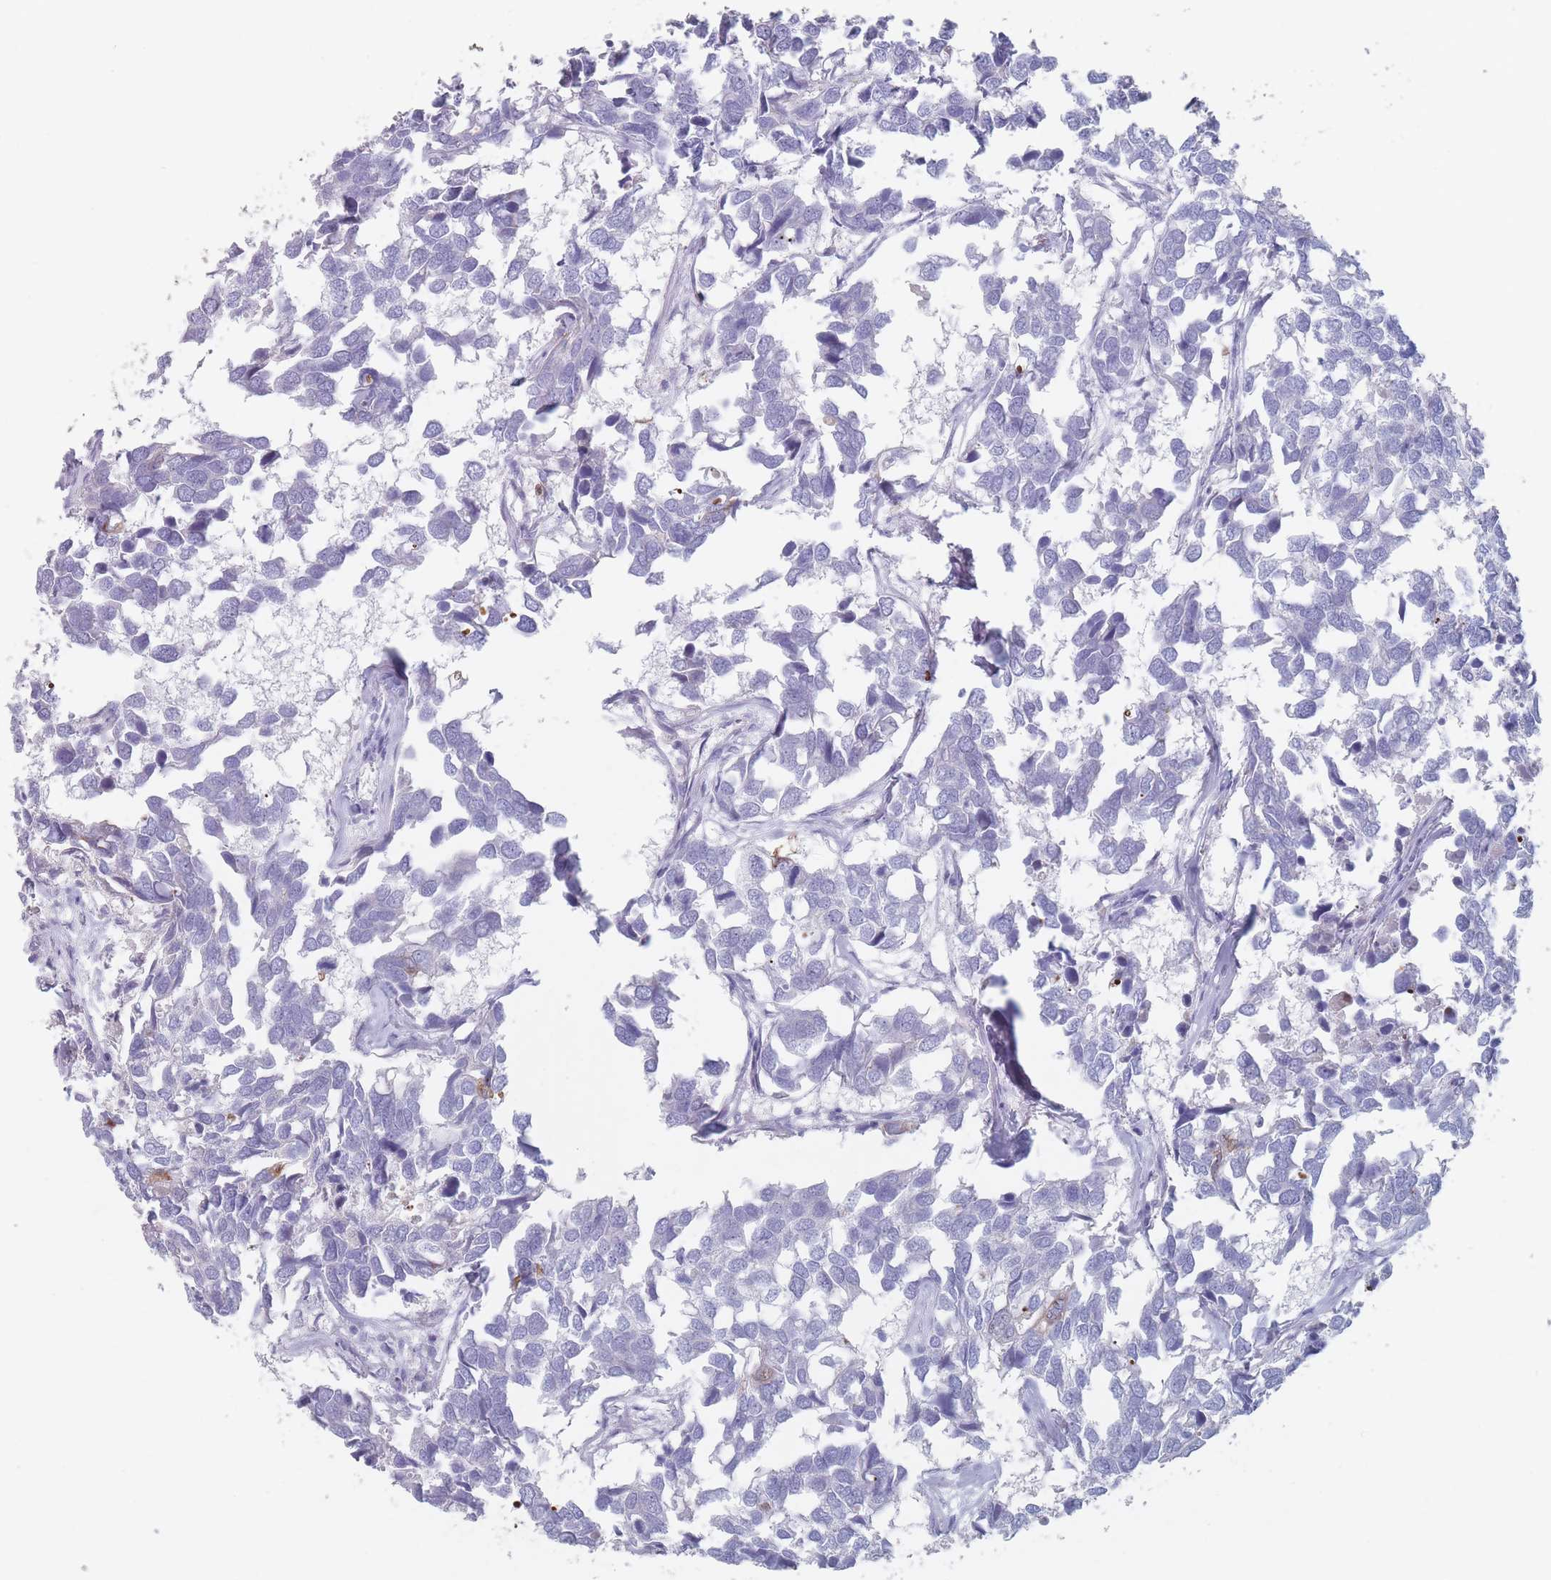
{"staining": {"intensity": "negative", "quantity": "none", "location": "none"}, "tissue": "breast cancer", "cell_type": "Tumor cells", "image_type": "cancer", "snomed": [{"axis": "morphology", "description": "Duct carcinoma"}, {"axis": "topography", "description": "Breast"}], "caption": "The photomicrograph reveals no significant positivity in tumor cells of breast cancer. The staining was performed using DAB (3,3'-diaminobenzidine) to visualize the protein expression in brown, while the nuclei were stained in blue with hematoxylin (Magnification: 20x).", "gene": "ATP1A3", "patient": {"sex": "female", "age": 83}}